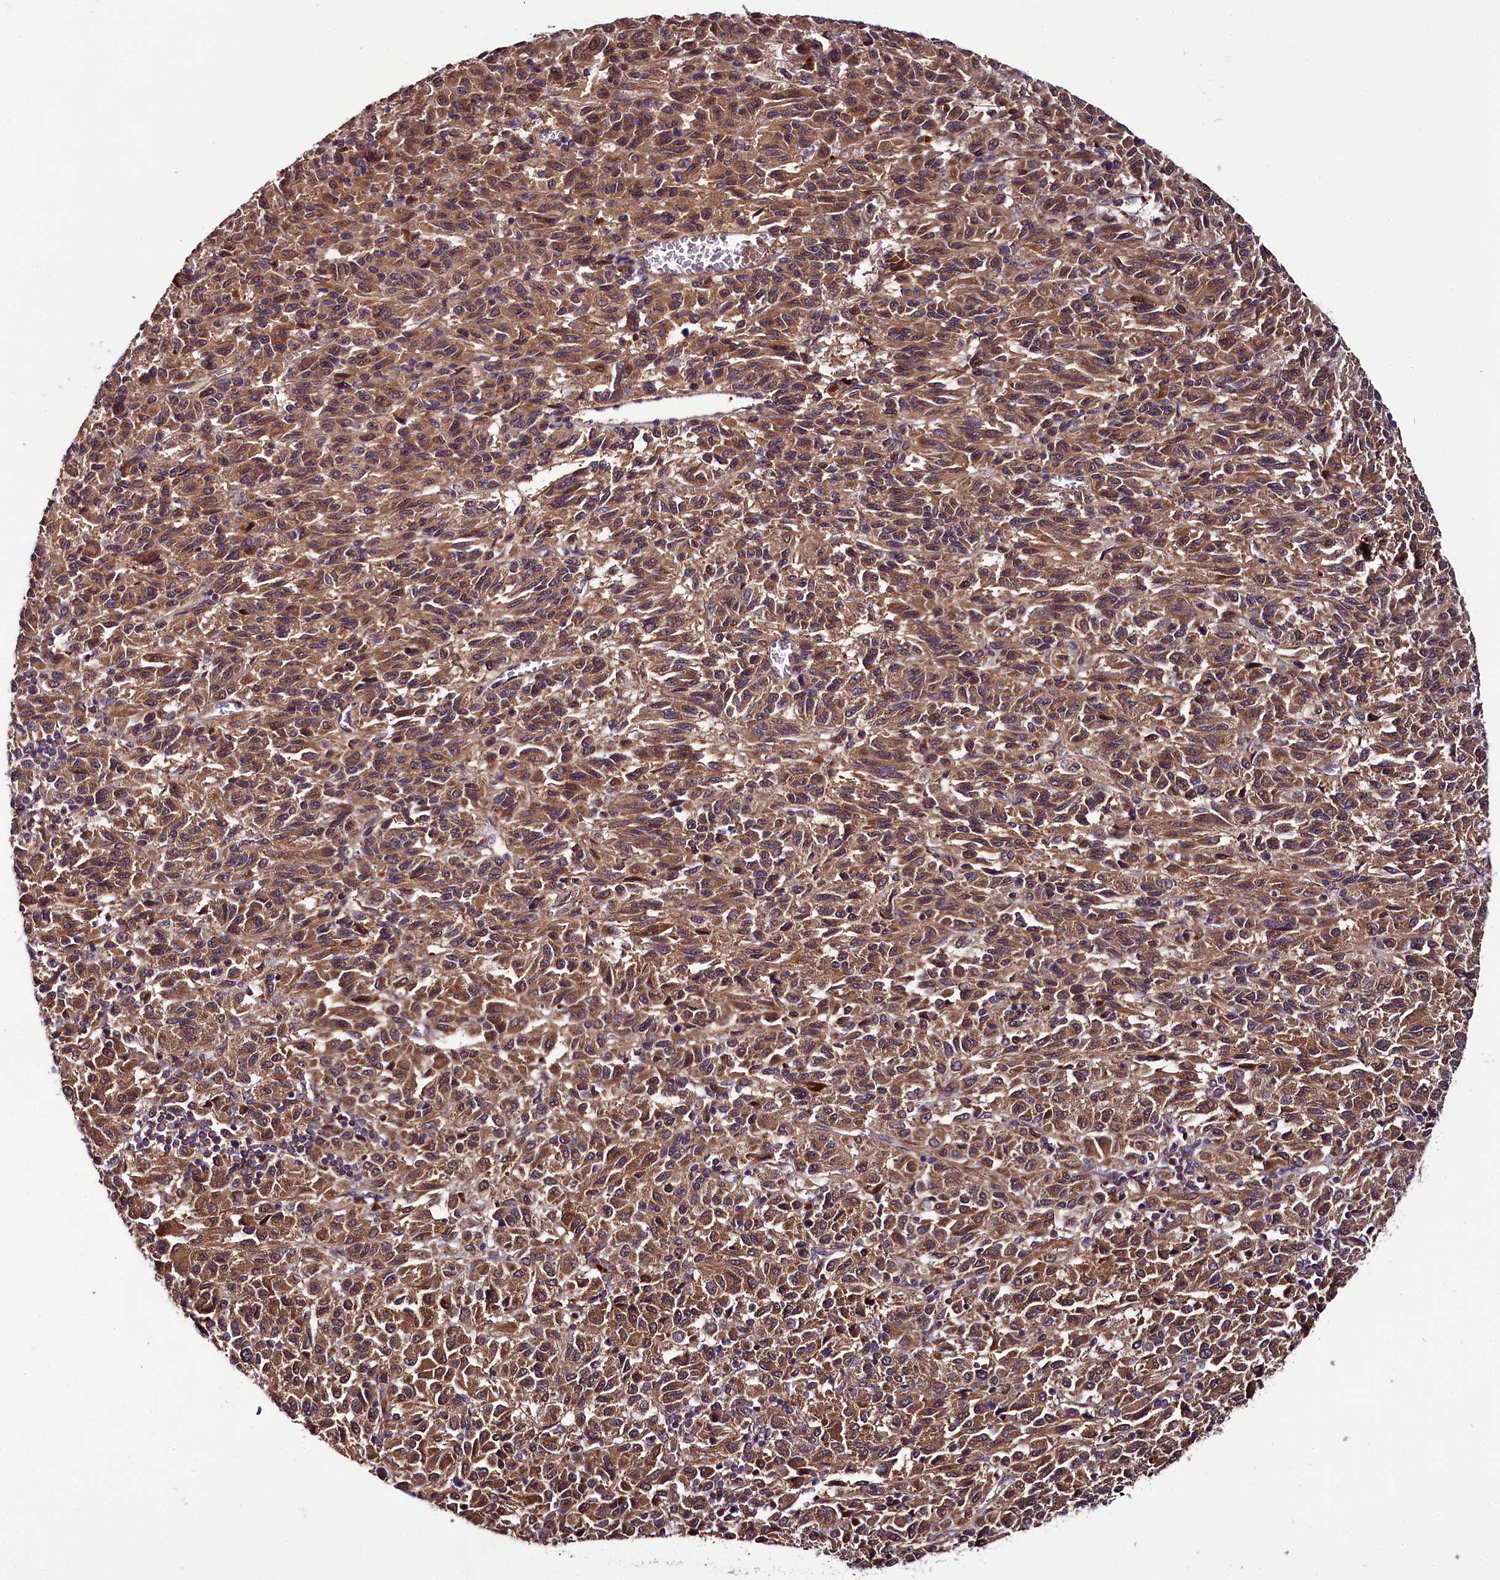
{"staining": {"intensity": "moderate", "quantity": ">75%", "location": "cytoplasmic/membranous"}, "tissue": "melanoma", "cell_type": "Tumor cells", "image_type": "cancer", "snomed": [{"axis": "morphology", "description": "Malignant melanoma, Metastatic site"}, {"axis": "topography", "description": "Lung"}], "caption": "Immunohistochemical staining of human melanoma reveals moderate cytoplasmic/membranous protein positivity in about >75% of tumor cells. (DAB IHC, brown staining for protein, blue staining for nuclei).", "gene": "RPUSD2", "patient": {"sex": "male", "age": 64}}